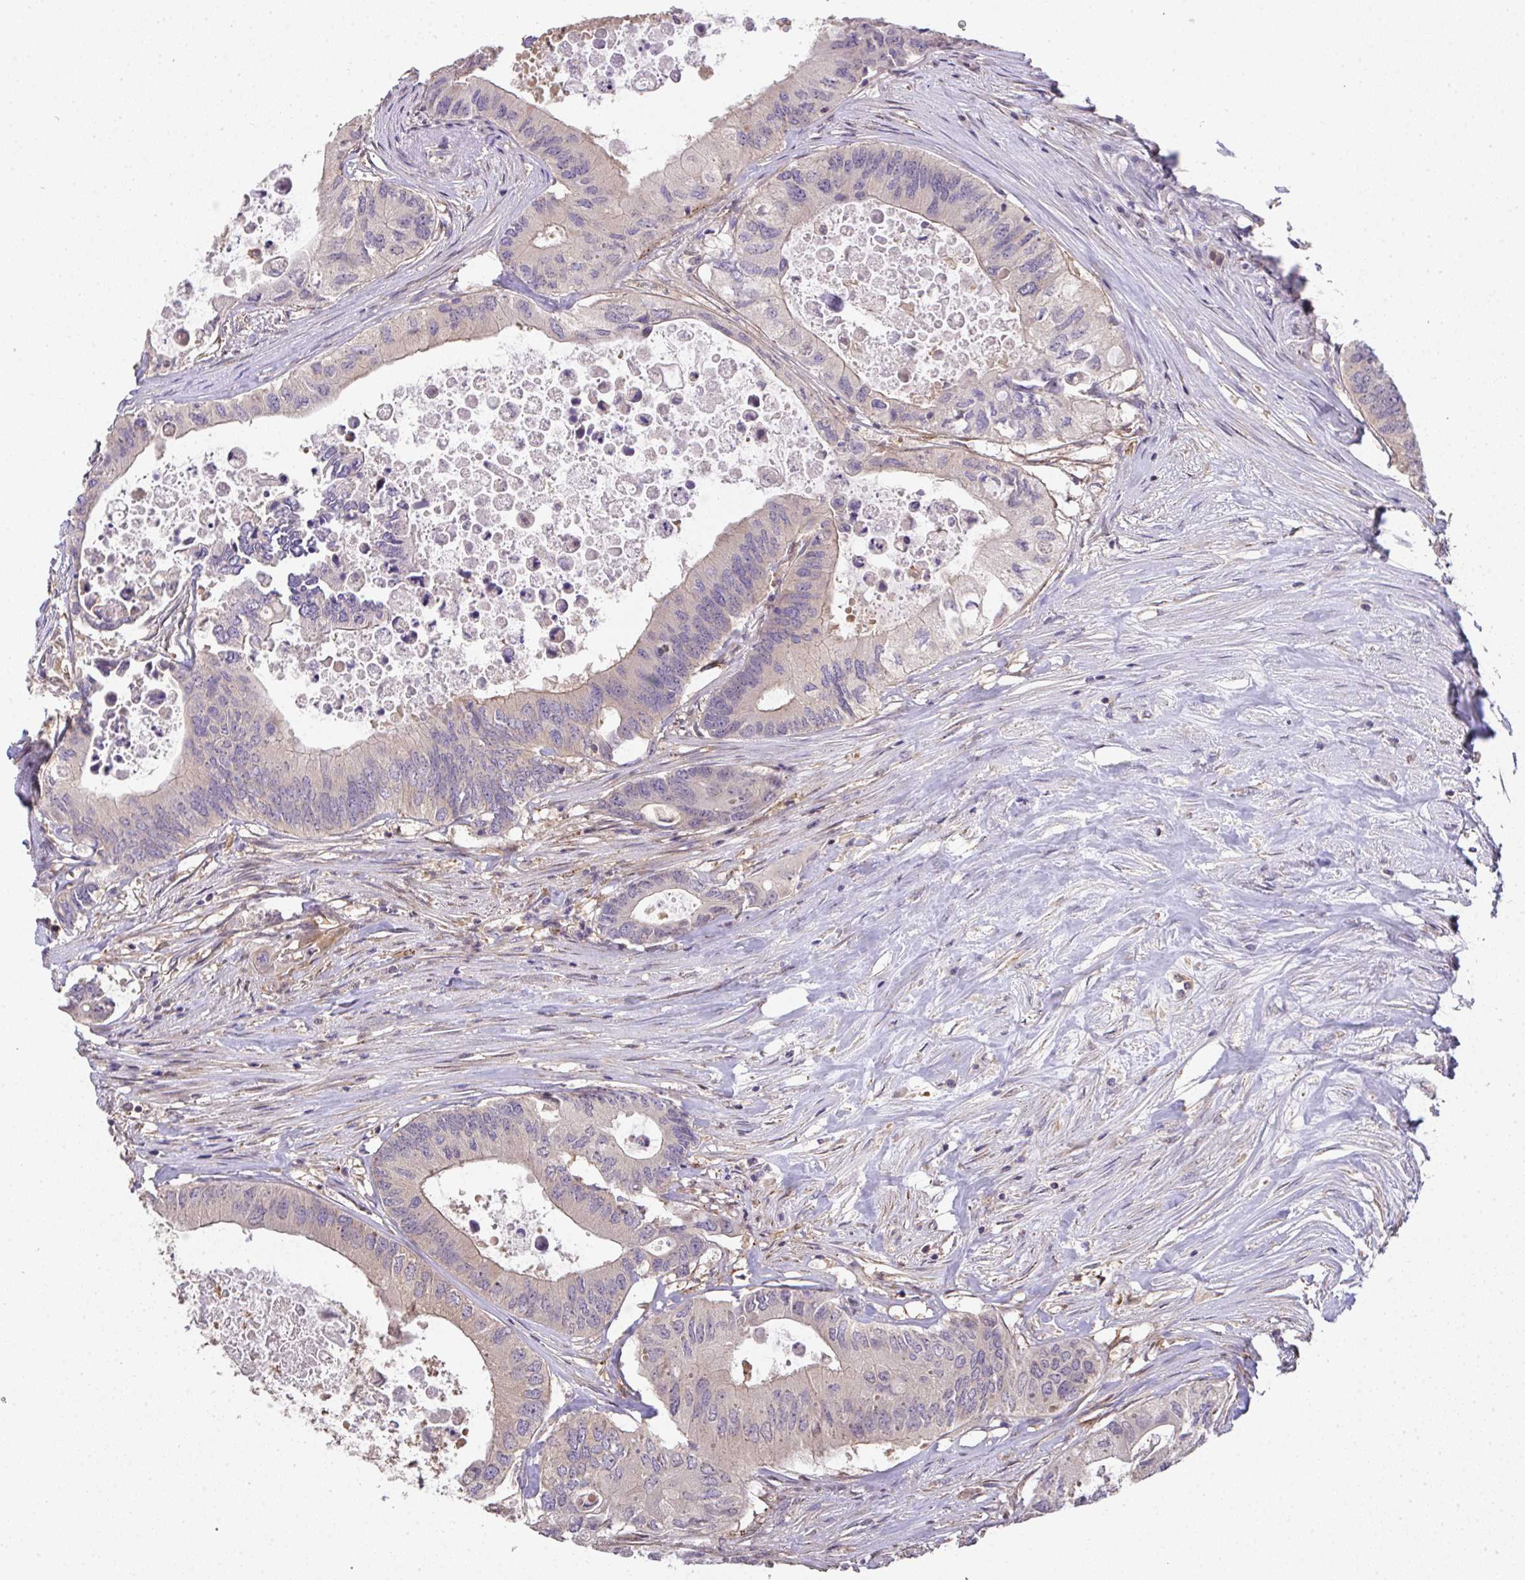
{"staining": {"intensity": "negative", "quantity": "none", "location": "none"}, "tissue": "colorectal cancer", "cell_type": "Tumor cells", "image_type": "cancer", "snomed": [{"axis": "morphology", "description": "Adenocarcinoma, NOS"}, {"axis": "topography", "description": "Colon"}], "caption": "A high-resolution image shows immunohistochemistry staining of colorectal cancer, which exhibits no significant staining in tumor cells.", "gene": "EEF1AKMT1", "patient": {"sex": "male", "age": 71}}